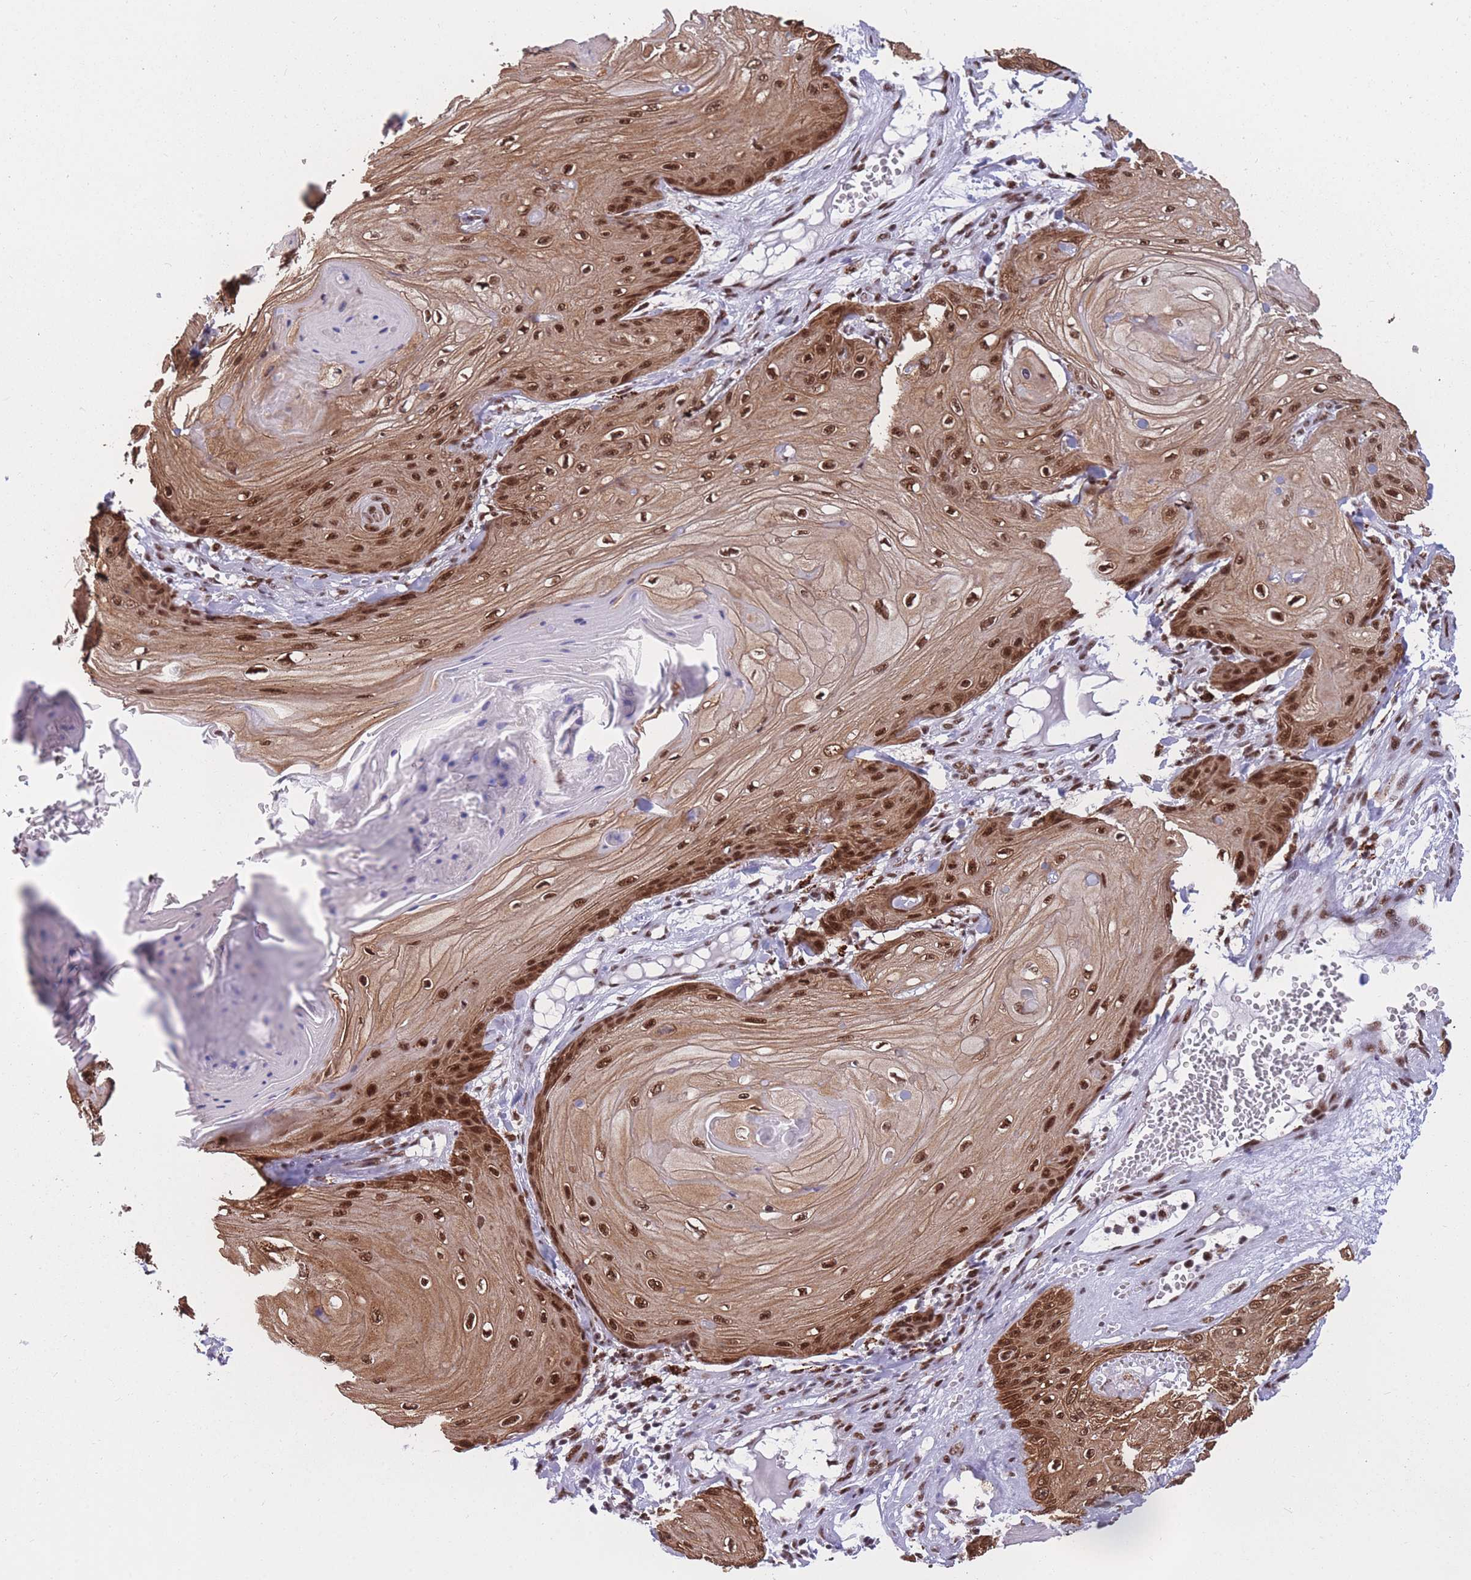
{"staining": {"intensity": "strong", "quantity": ">75%", "location": "cytoplasmic/membranous,nuclear"}, "tissue": "skin cancer", "cell_type": "Tumor cells", "image_type": "cancer", "snomed": [{"axis": "morphology", "description": "Squamous cell carcinoma, NOS"}, {"axis": "topography", "description": "Skin"}], "caption": "Skin cancer was stained to show a protein in brown. There is high levels of strong cytoplasmic/membranous and nuclear expression in approximately >75% of tumor cells. Using DAB (3,3'-diaminobenzidine) (brown) and hematoxylin (blue) stains, captured at high magnification using brightfield microscopy.", "gene": "PRPF19", "patient": {"sex": "male", "age": 74}}